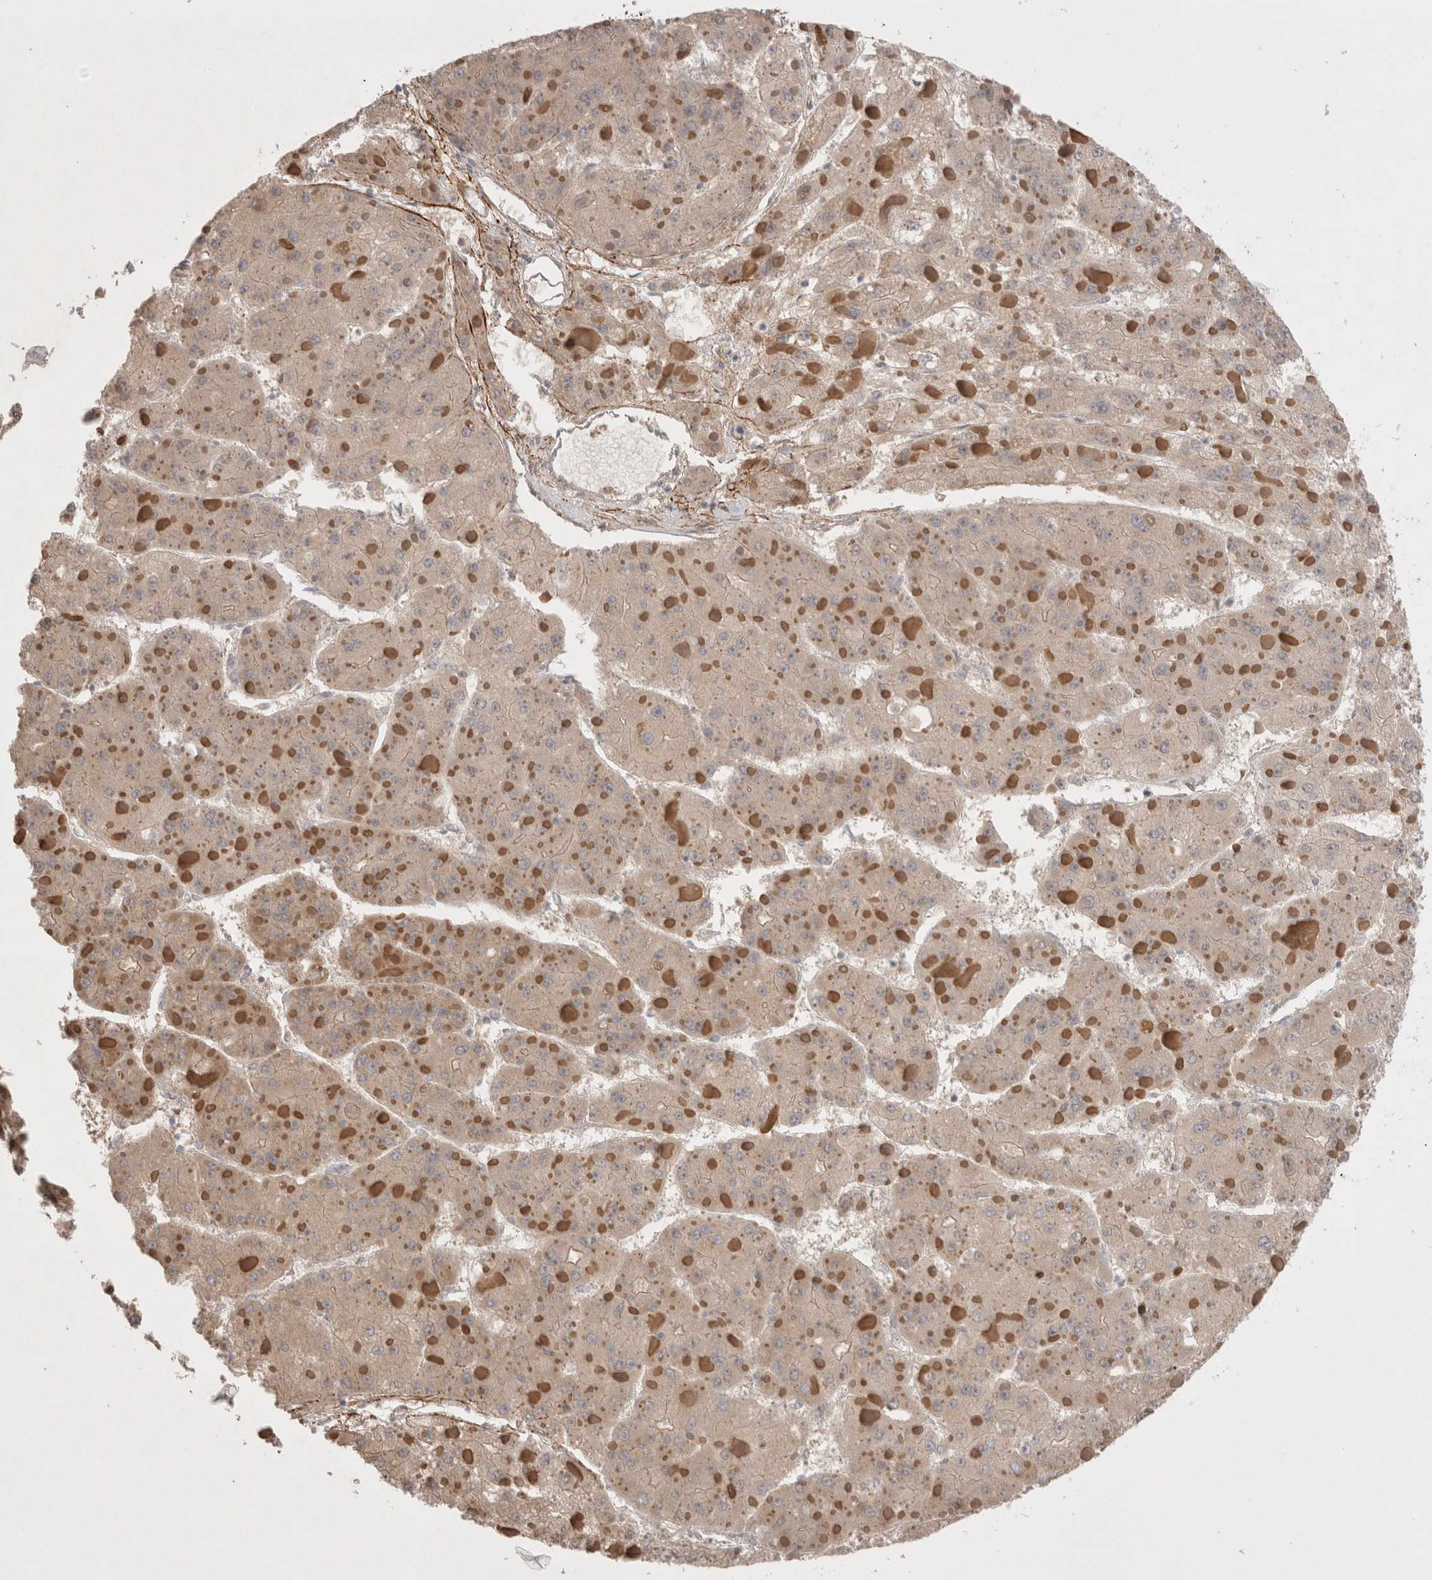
{"staining": {"intensity": "weak", "quantity": "25%-75%", "location": "cytoplasmic/membranous"}, "tissue": "liver cancer", "cell_type": "Tumor cells", "image_type": "cancer", "snomed": [{"axis": "morphology", "description": "Carcinoma, Hepatocellular, NOS"}, {"axis": "topography", "description": "Liver"}], "caption": "DAB immunohistochemical staining of hepatocellular carcinoma (liver) displays weak cytoplasmic/membranous protein staining in about 25%-75% of tumor cells. Using DAB (3,3'-diaminobenzidine) (brown) and hematoxylin (blue) stains, captured at high magnification using brightfield microscopy.", "gene": "GSDMB", "patient": {"sex": "female", "age": 73}}